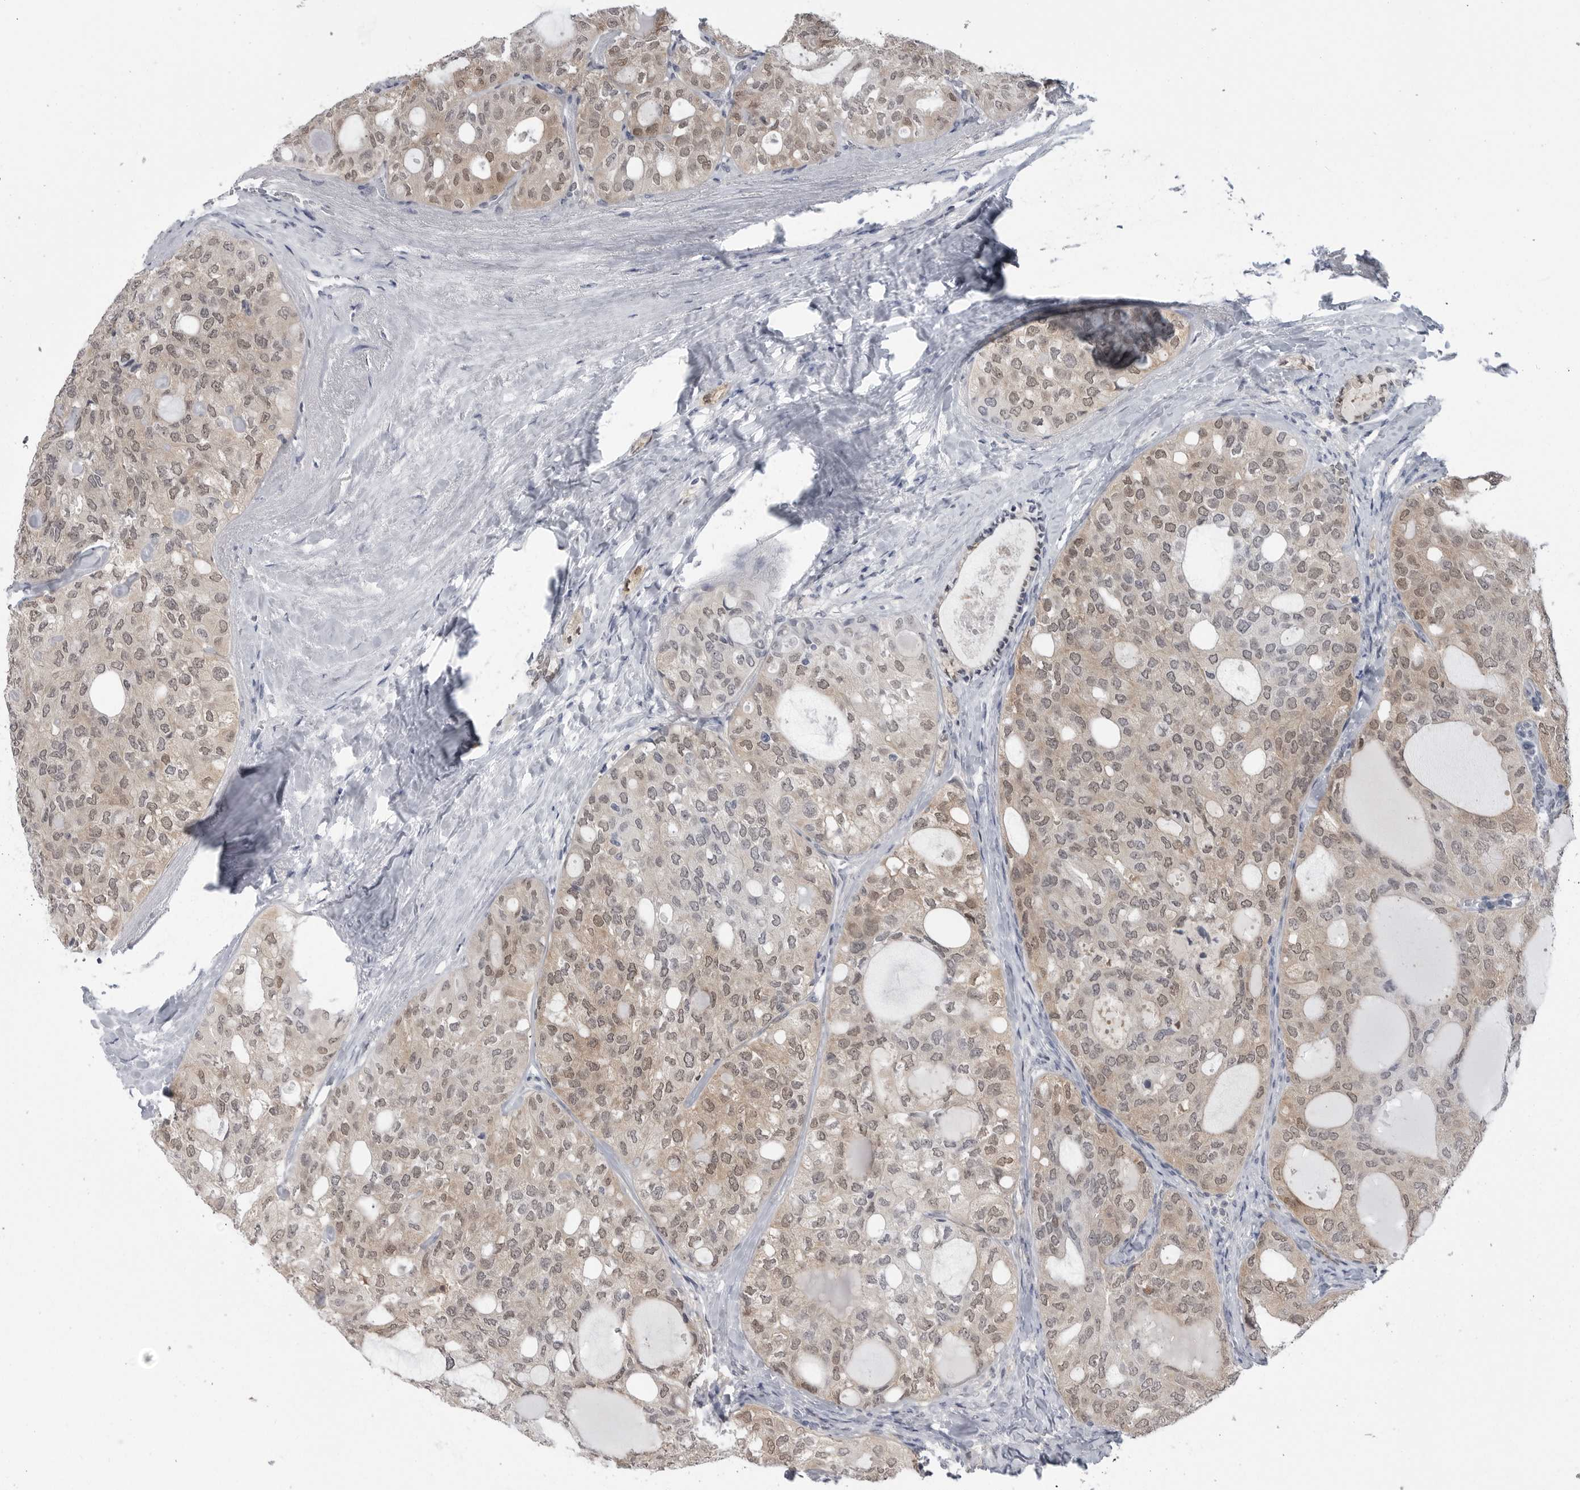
{"staining": {"intensity": "weak", "quantity": "25%-75%", "location": "cytoplasmic/membranous,nuclear"}, "tissue": "thyroid cancer", "cell_type": "Tumor cells", "image_type": "cancer", "snomed": [{"axis": "morphology", "description": "Follicular adenoma carcinoma, NOS"}, {"axis": "topography", "description": "Thyroid gland"}], "caption": "High-magnification brightfield microscopy of thyroid cancer stained with DAB (brown) and counterstained with hematoxylin (blue). tumor cells exhibit weak cytoplasmic/membranous and nuclear staining is present in about25%-75% of cells.", "gene": "PNPO", "patient": {"sex": "male", "age": 75}}